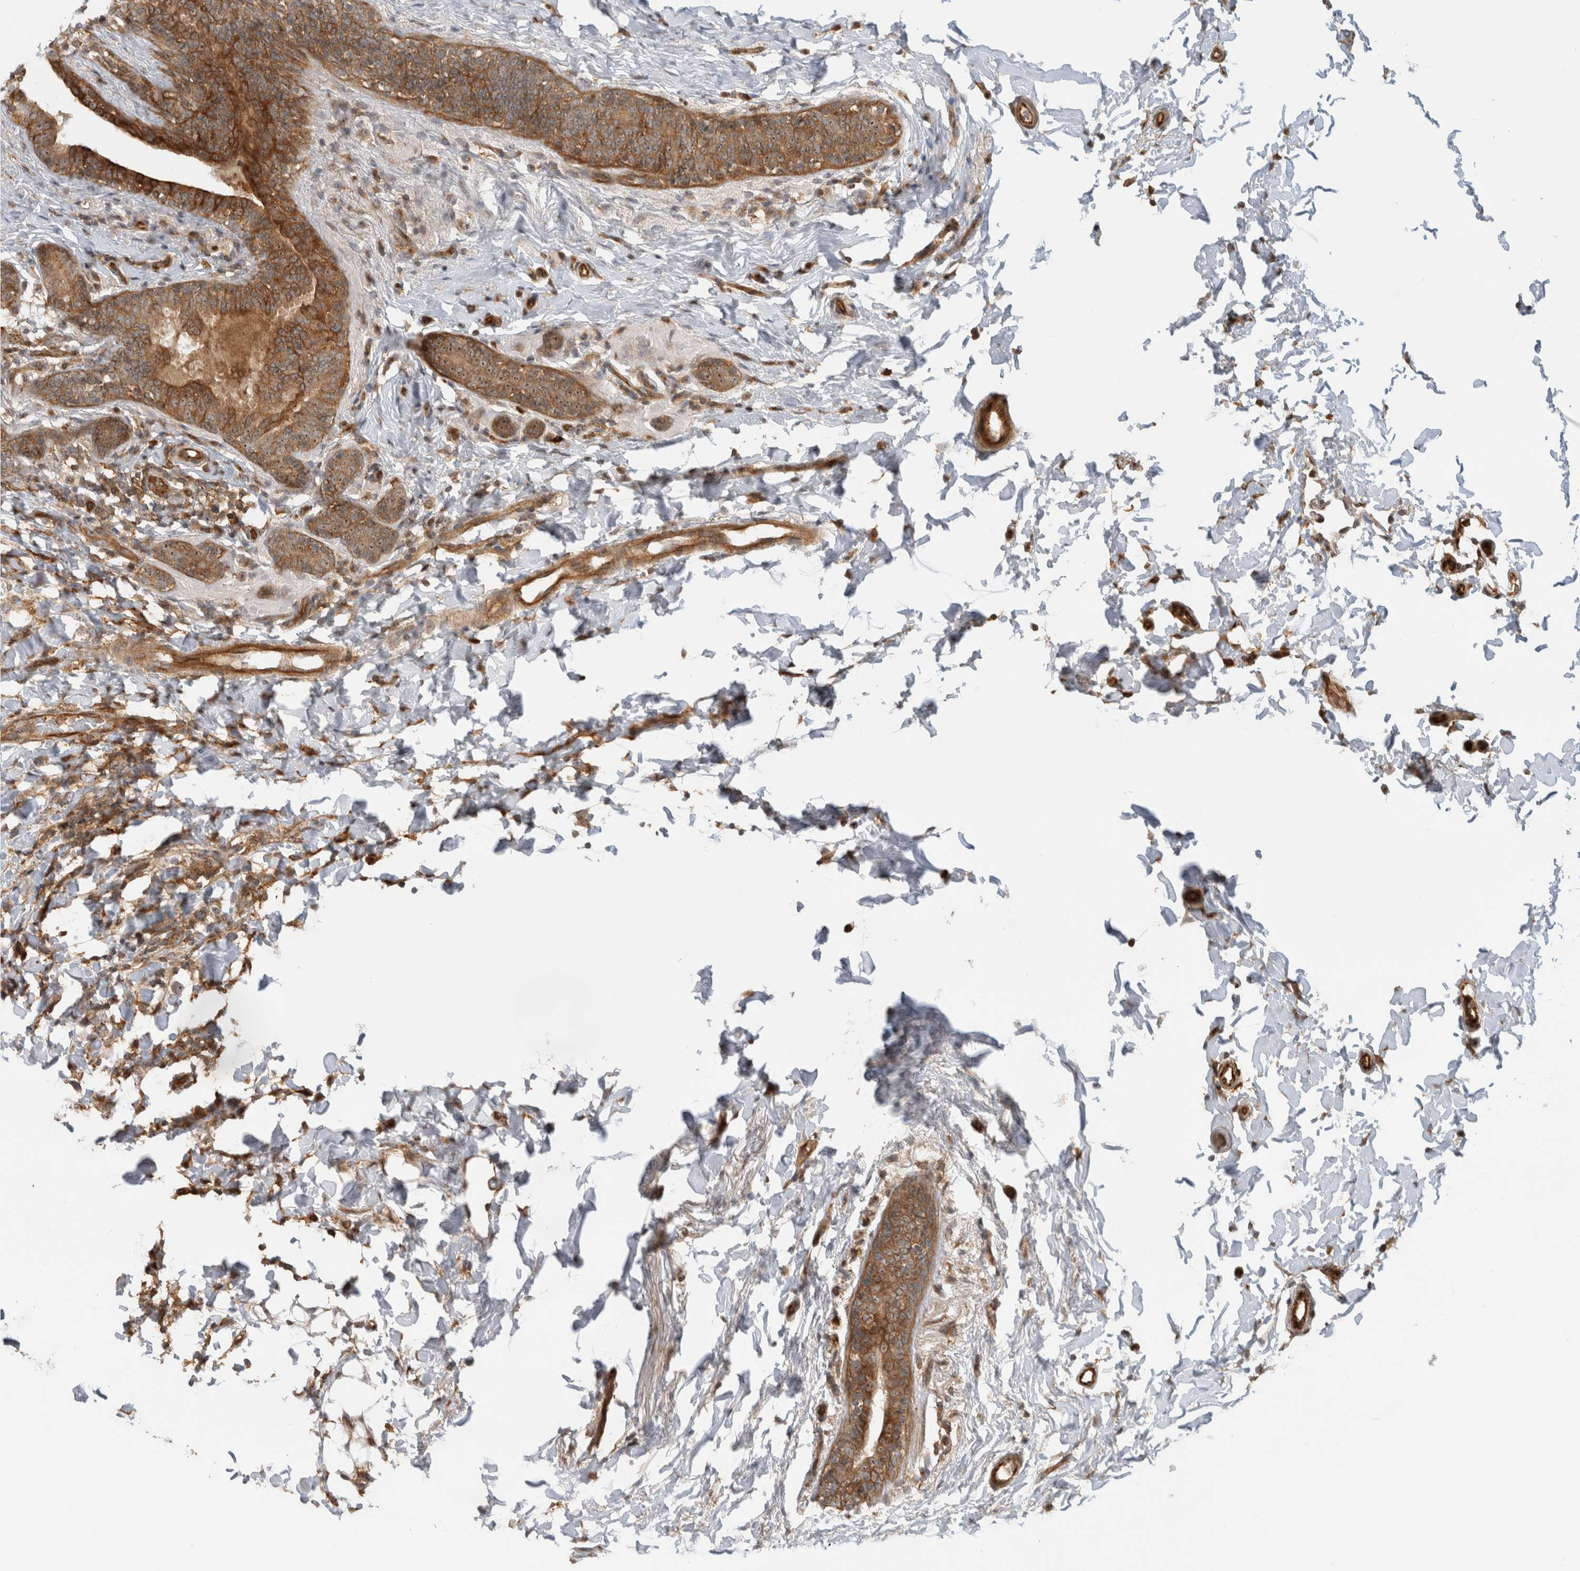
{"staining": {"intensity": "moderate", "quantity": ">75%", "location": "cytoplasmic/membranous,nuclear"}, "tissue": "breast cancer", "cell_type": "Tumor cells", "image_type": "cancer", "snomed": [{"axis": "morphology", "description": "Normal tissue, NOS"}, {"axis": "morphology", "description": "Lobular carcinoma"}, {"axis": "topography", "description": "Breast"}], "caption": "This is a histology image of immunohistochemistry (IHC) staining of breast cancer (lobular carcinoma), which shows moderate positivity in the cytoplasmic/membranous and nuclear of tumor cells.", "gene": "WASF2", "patient": {"sex": "female", "age": 47}}